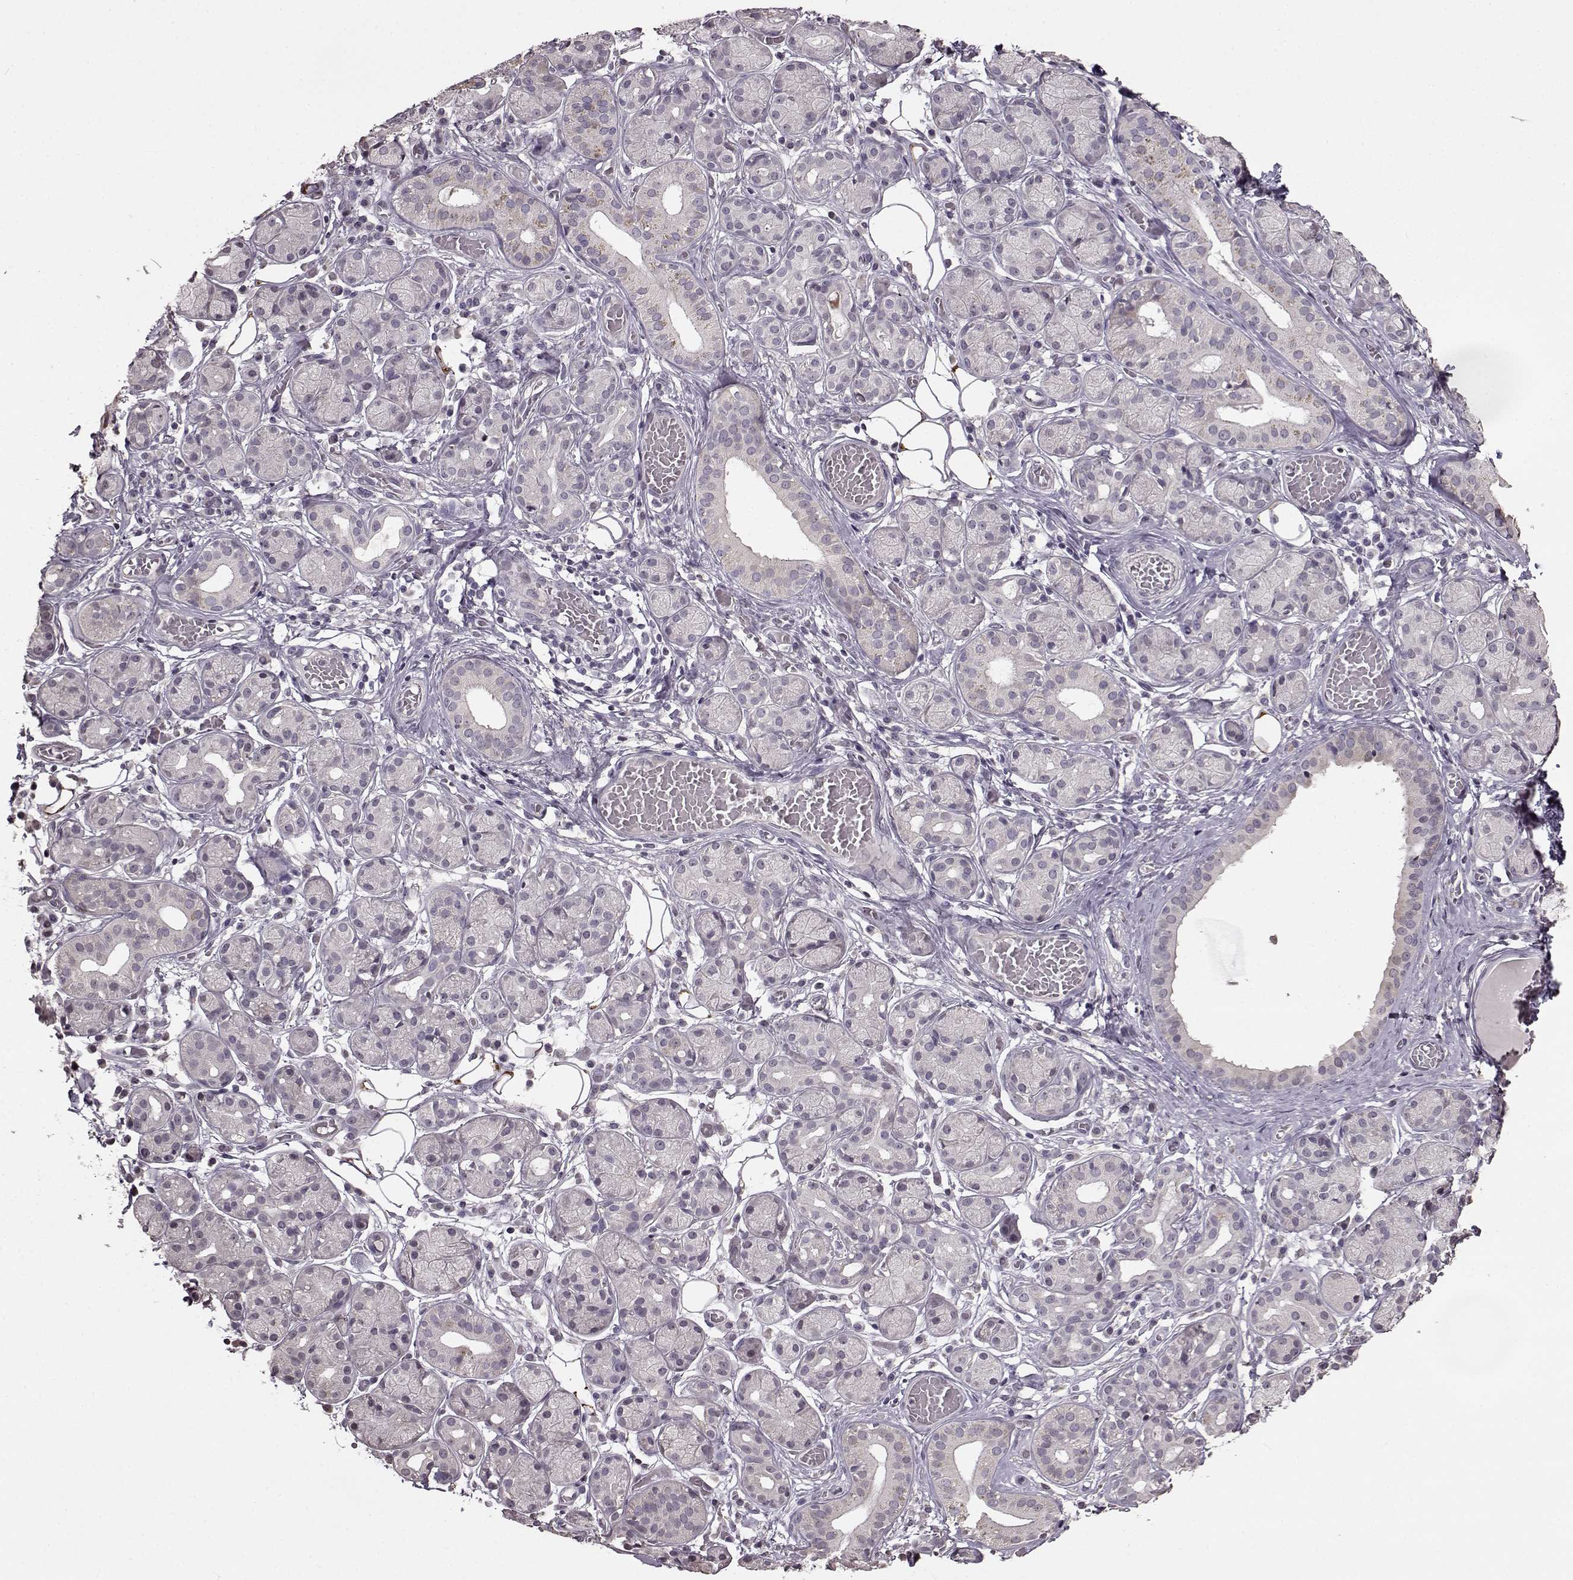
{"staining": {"intensity": "negative", "quantity": "none", "location": "none"}, "tissue": "salivary gland", "cell_type": "Glandular cells", "image_type": "normal", "snomed": [{"axis": "morphology", "description": "Normal tissue, NOS"}, {"axis": "topography", "description": "Salivary gland"}, {"axis": "topography", "description": "Peripheral nerve tissue"}], "caption": "Protein analysis of benign salivary gland exhibits no significant staining in glandular cells. (Stains: DAB (3,3'-diaminobenzidine) immunohistochemistry with hematoxylin counter stain, Microscopy: brightfield microscopy at high magnification).", "gene": "FSHB", "patient": {"sex": "male", "age": 71}}